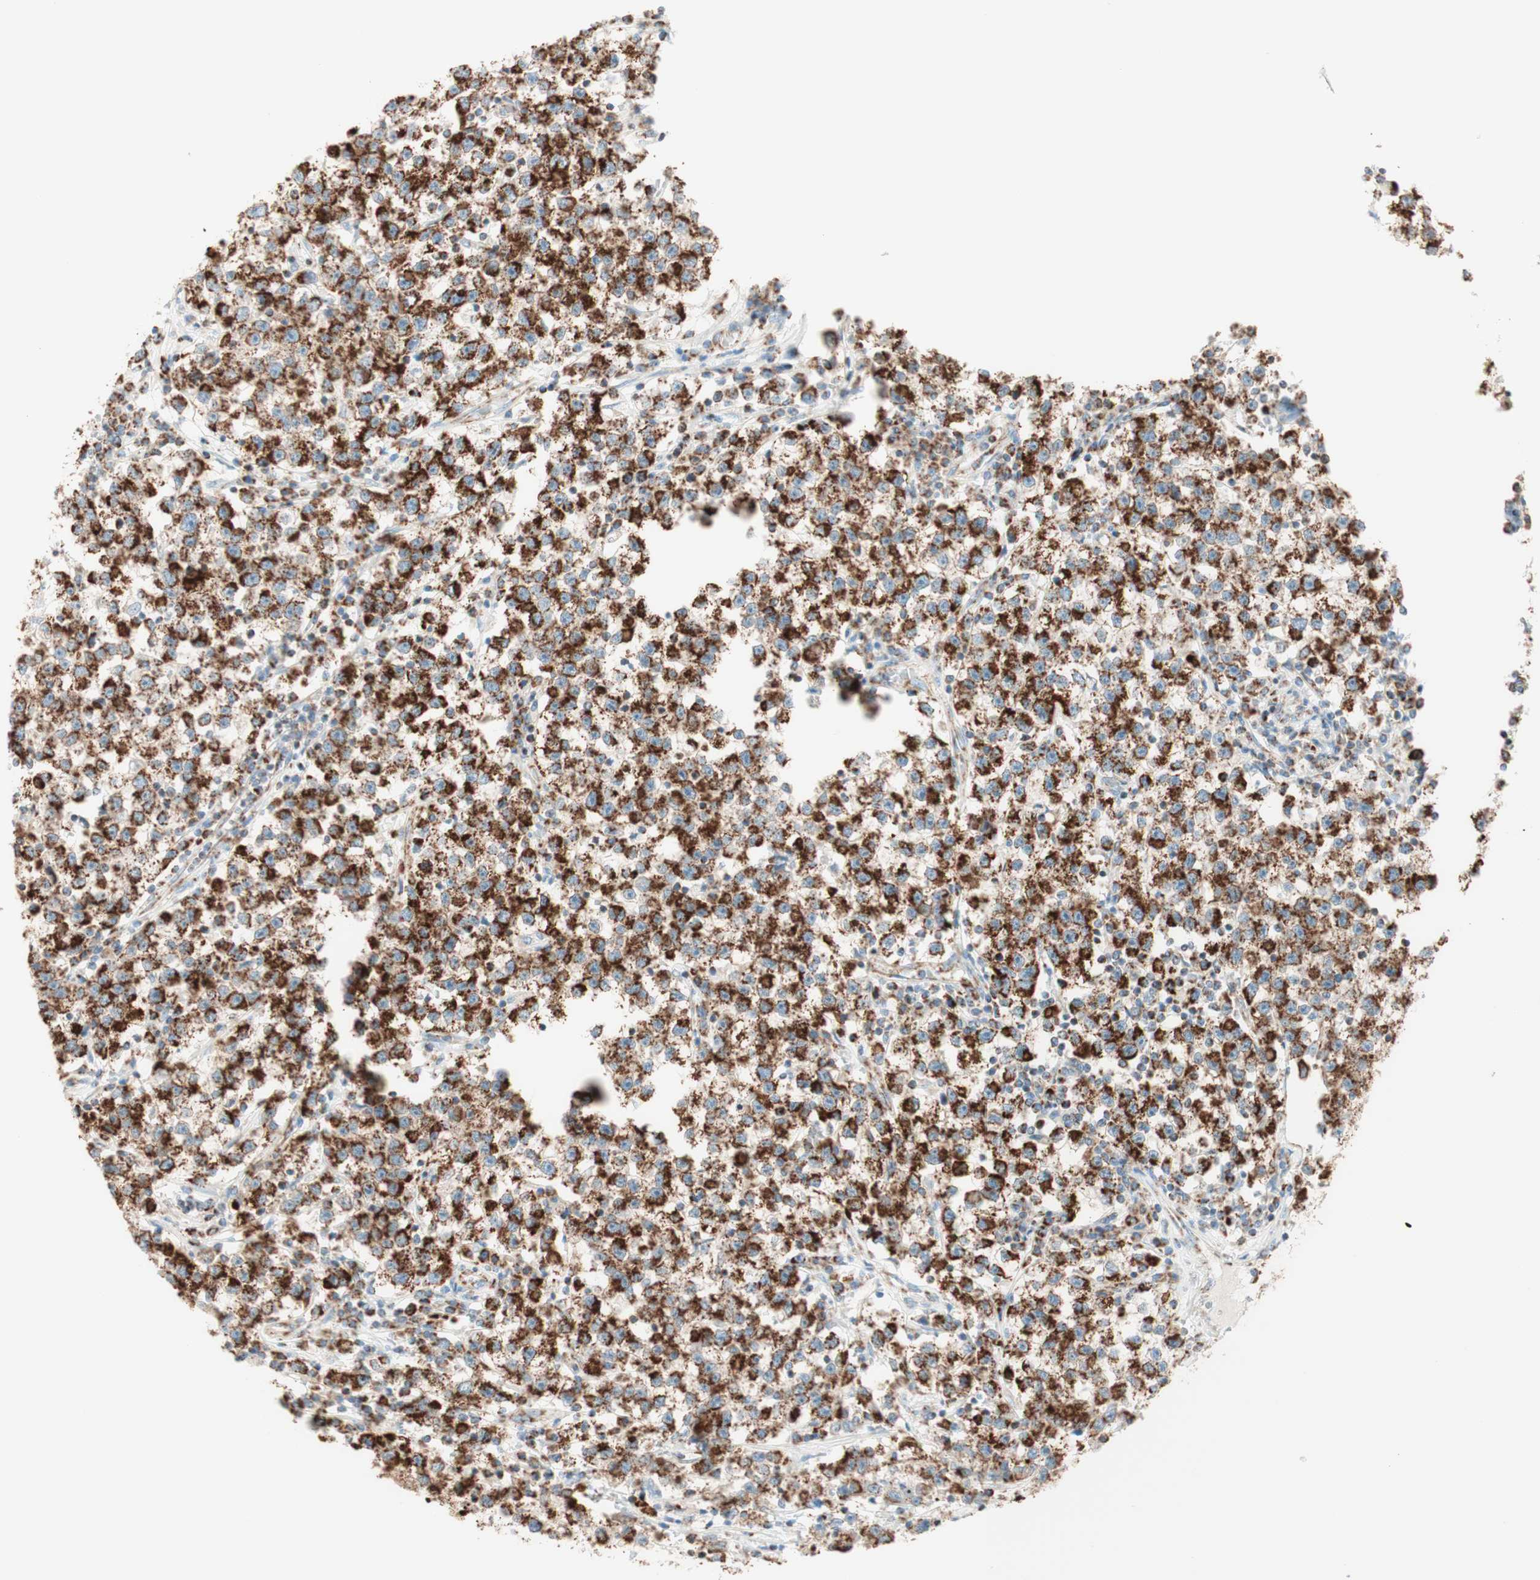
{"staining": {"intensity": "strong", "quantity": ">75%", "location": "cytoplasmic/membranous"}, "tissue": "testis cancer", "cell_type": "Tumor cells", "image_type": "cancer", "snomed": [{"axis": "morphology", "description": "Seminoma, NOS"}, {"axis": "topography", "description": "Testis"}], "caption": "Testis seminoma stained with DAB (3,3'-diaminobenzidine) IHC displays high levels of strong cytoplasmic/membranous staining in about >75% of tumor cells.", "gene": "TOMM20", "patient": {"sex": "male", "age": 22}}